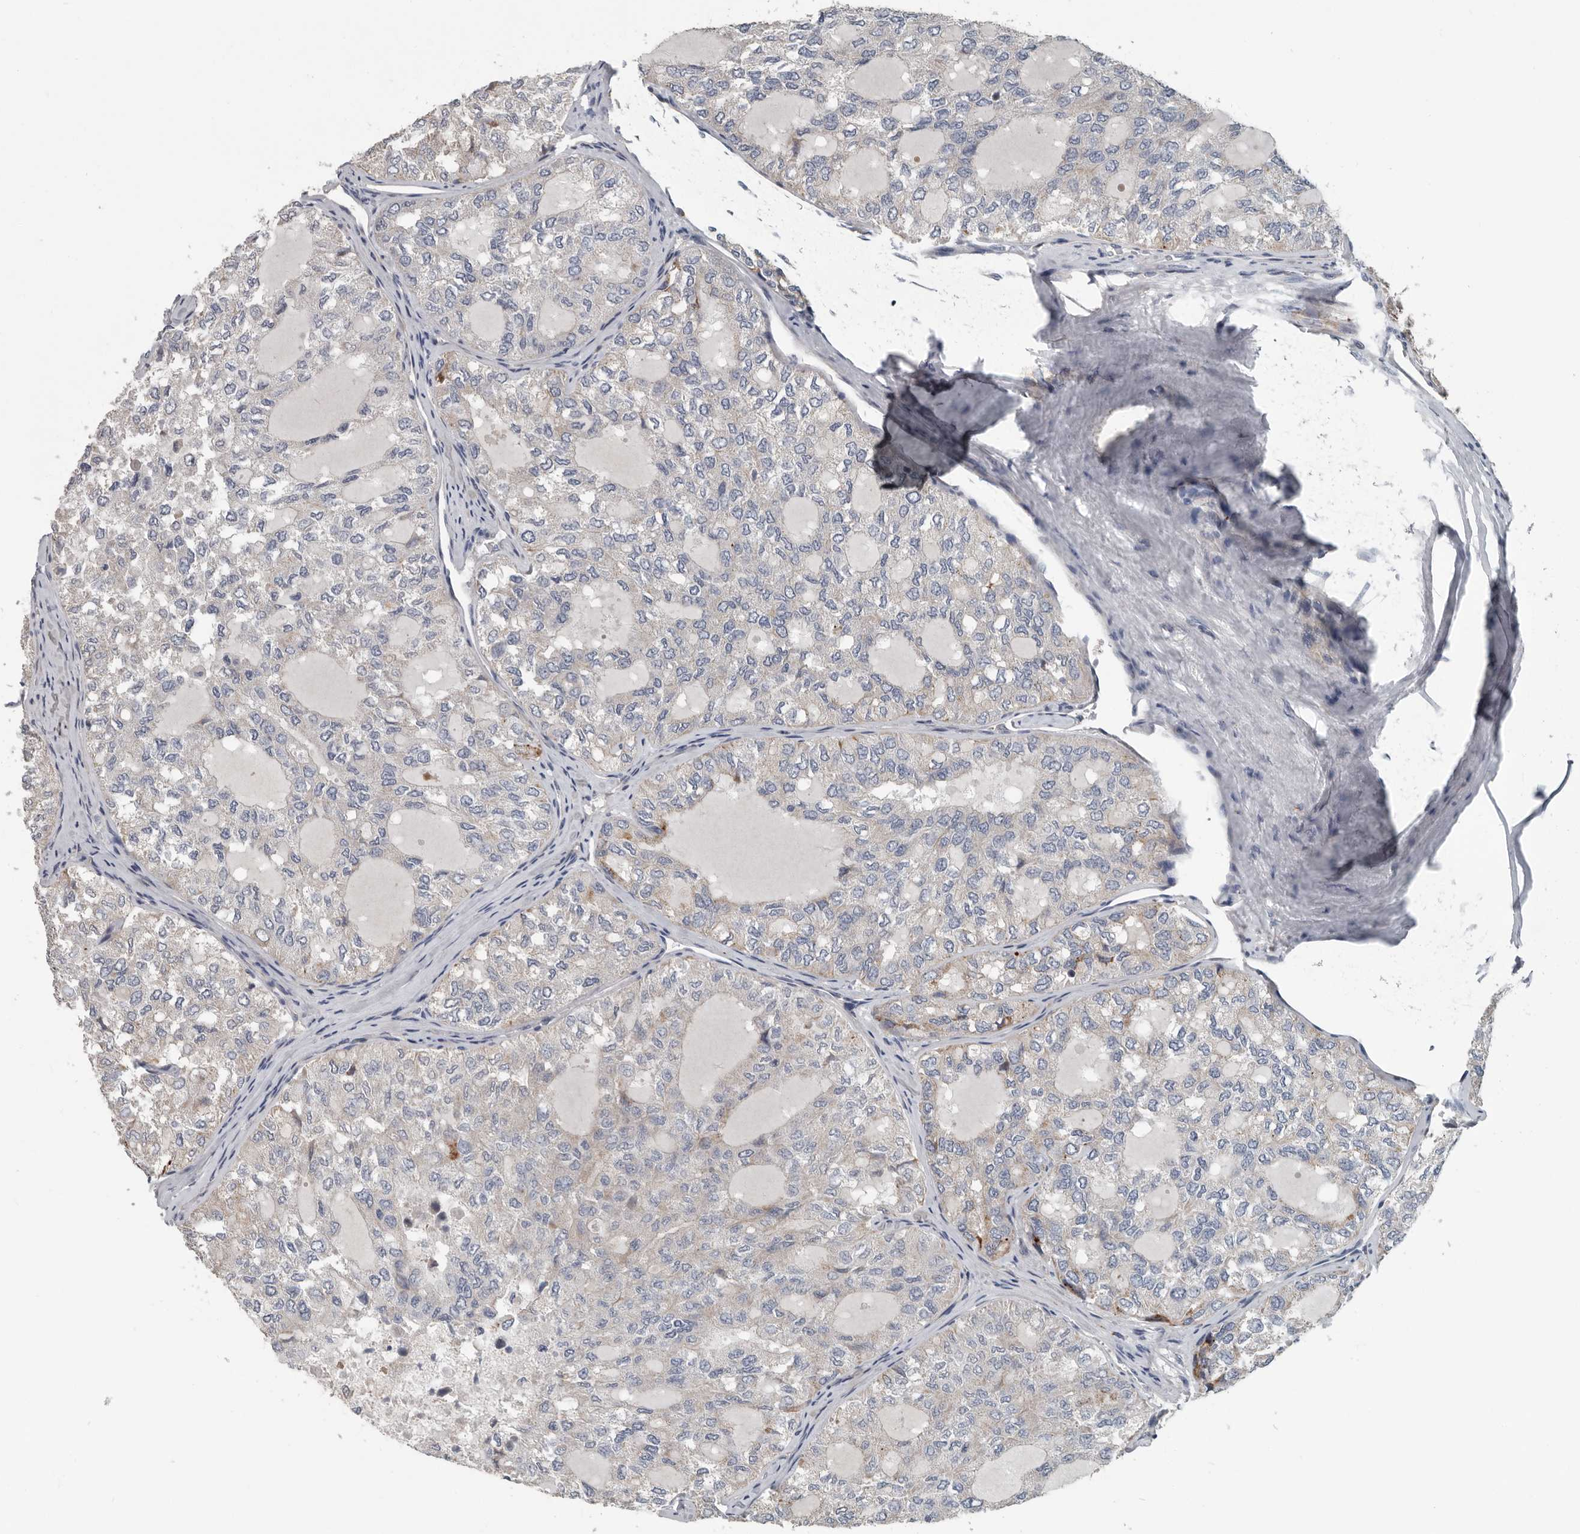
{"staining": {"intensity": "negative", "quantity": "none", "location": "none"}, "tissue": "thyroid cancer", "cell_type": "Tumor cells", "image_type": "cancer", "snomed": [{"axis": "morphology", "description": "Follicular adenoma carcinoma, NOS"}, {"axis": "topography", "description": "Thyroid gland"}], "caption": "IHC histopathology image of human thyroid cancer (follicular adenoma carcinoma) stained for a protein (brown), which displays no positivity in tumor cells. The staining was performed using DAB to visualize the protein expression in brown, while the nuclei were stained in blue with hematoxylin (Magnification: 20x).", "gene": "DPY19L4", "patient": {"sex": "male", "age": 75}}